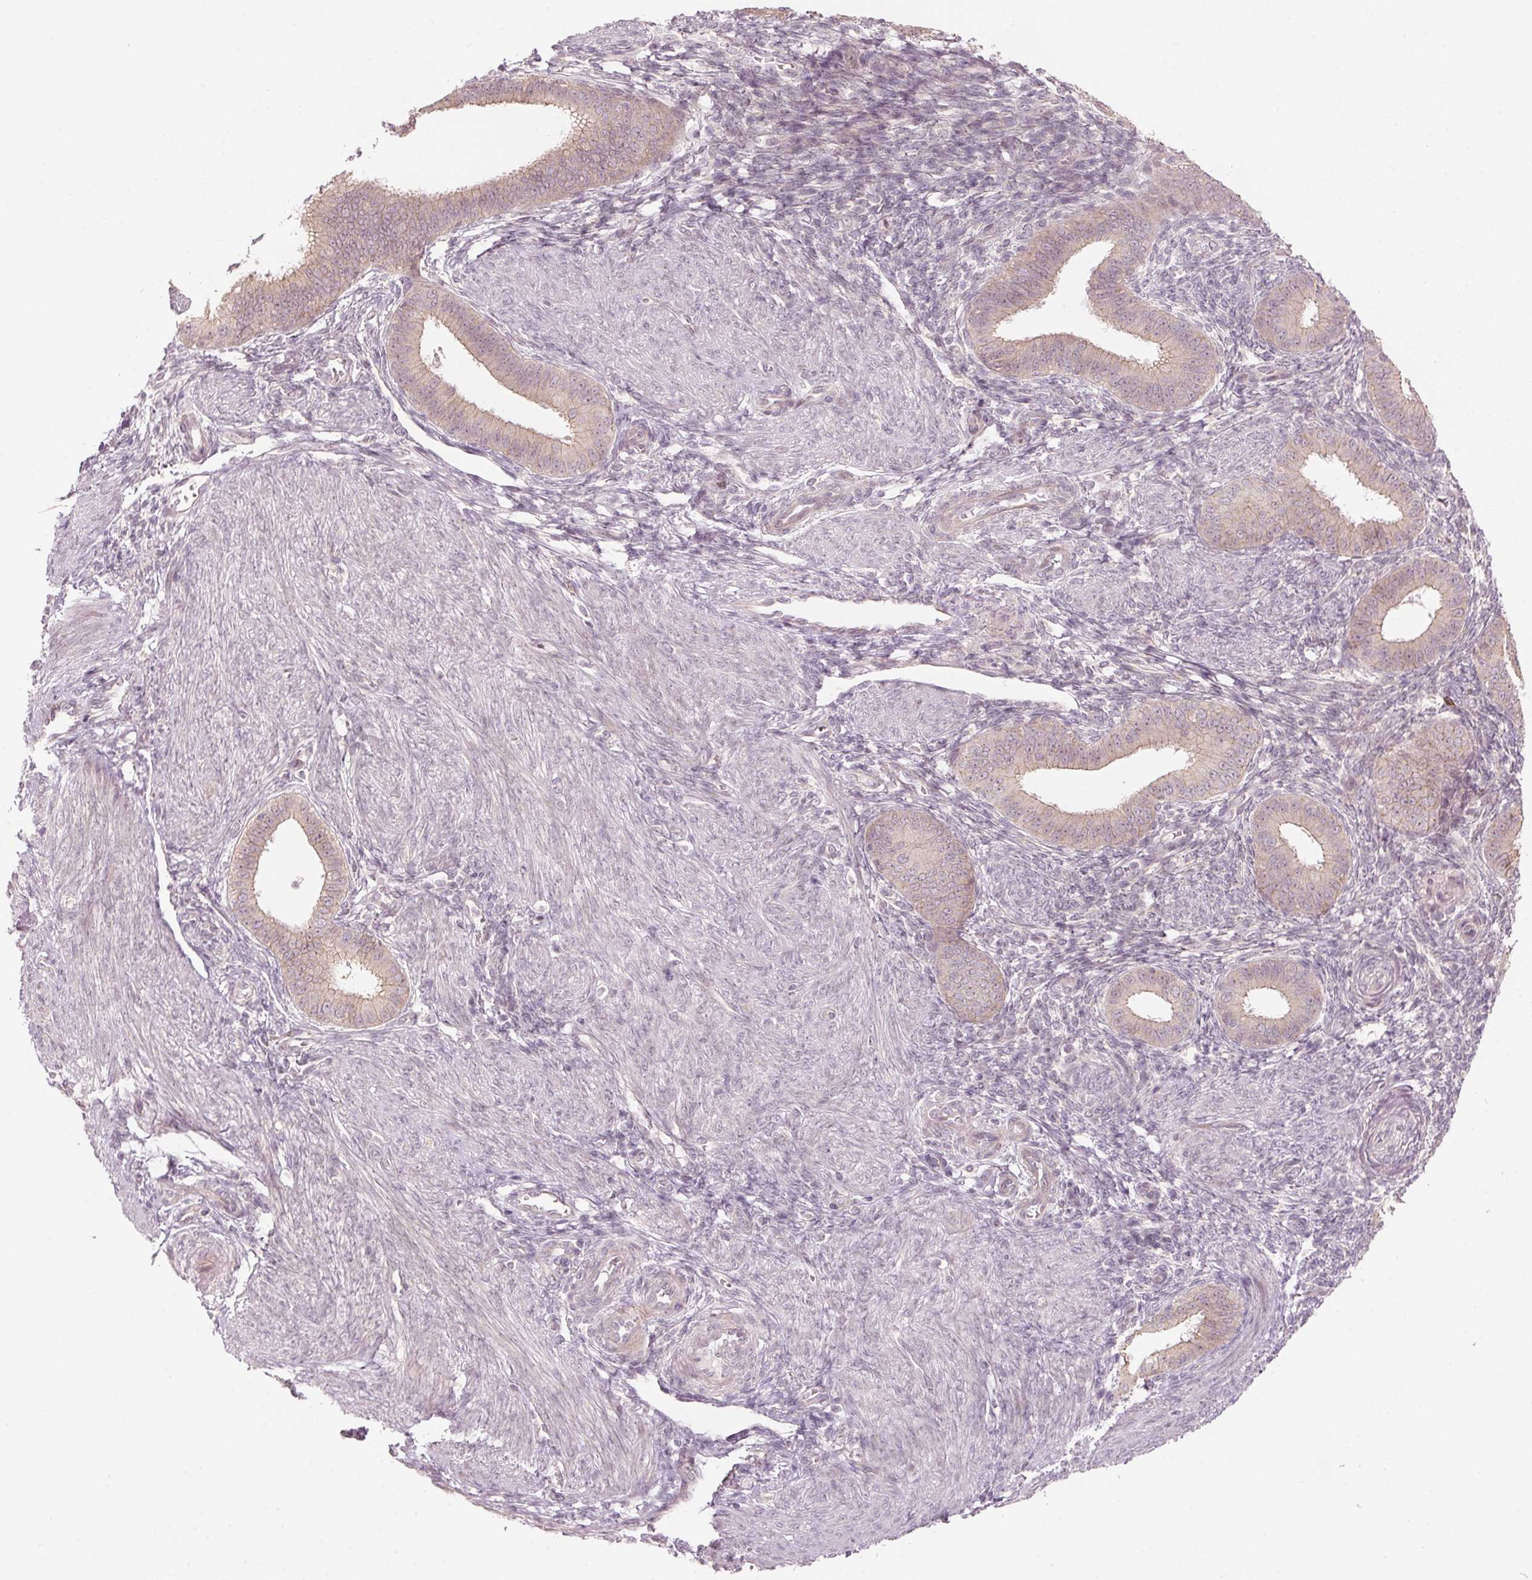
{"staining": {"intensity": "negative", "quantity": "none", "location": "none"}, "tissue": "endometrium", "cell_type": "Cells in endometrial stroma", "image_type": "normal", "snomed": [{"axis": "morphology", "description": "Normal tissue, NOS"}, {"axis": "topography", "description": "Endometrium"}], "caption": "An image of endometrium stained for a protein shows no brown staining in cells in endometrial stroma.", "gene": "TMED6", "patient": {"sex": "female", "age": 39}}